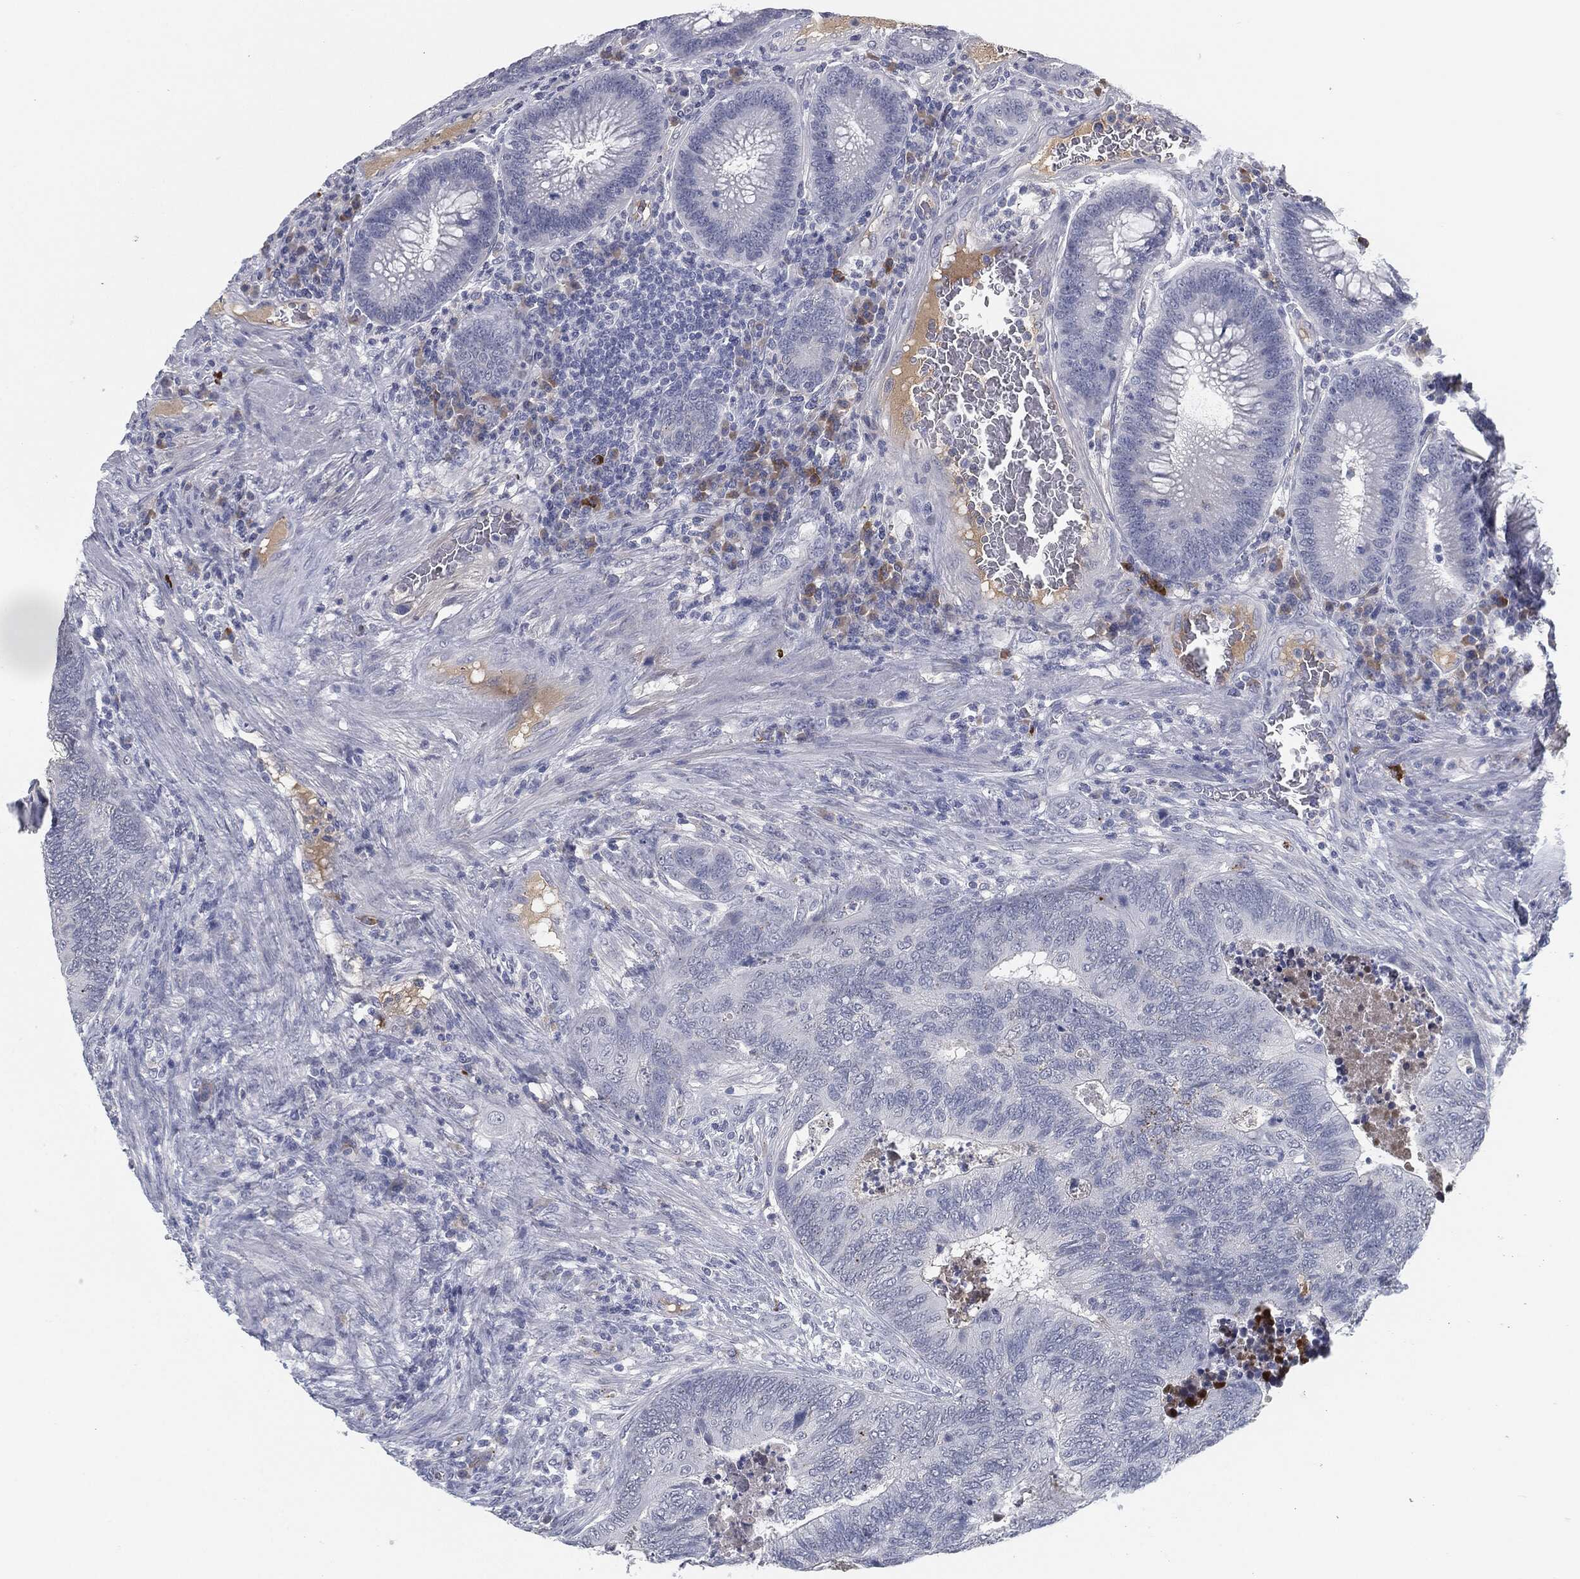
{"staining": {"intensity": "negative", "quantity": "none", "location": "none"}, "tissue": "colorectal cancer", "cell_type": "Tumor cells", "image_type": "cancer", "snomed": [{"axis": "morphology", "description": "Adenocarcinoma, NOS"}, {"axis": "topography", "description": "Colon"}], "caption": "Colorectal cancer was stained to show a protein in brown. There is no significant expression in tumor cells.", "gene": "MST1", "patient": {"sex": "female", "age": 67}}